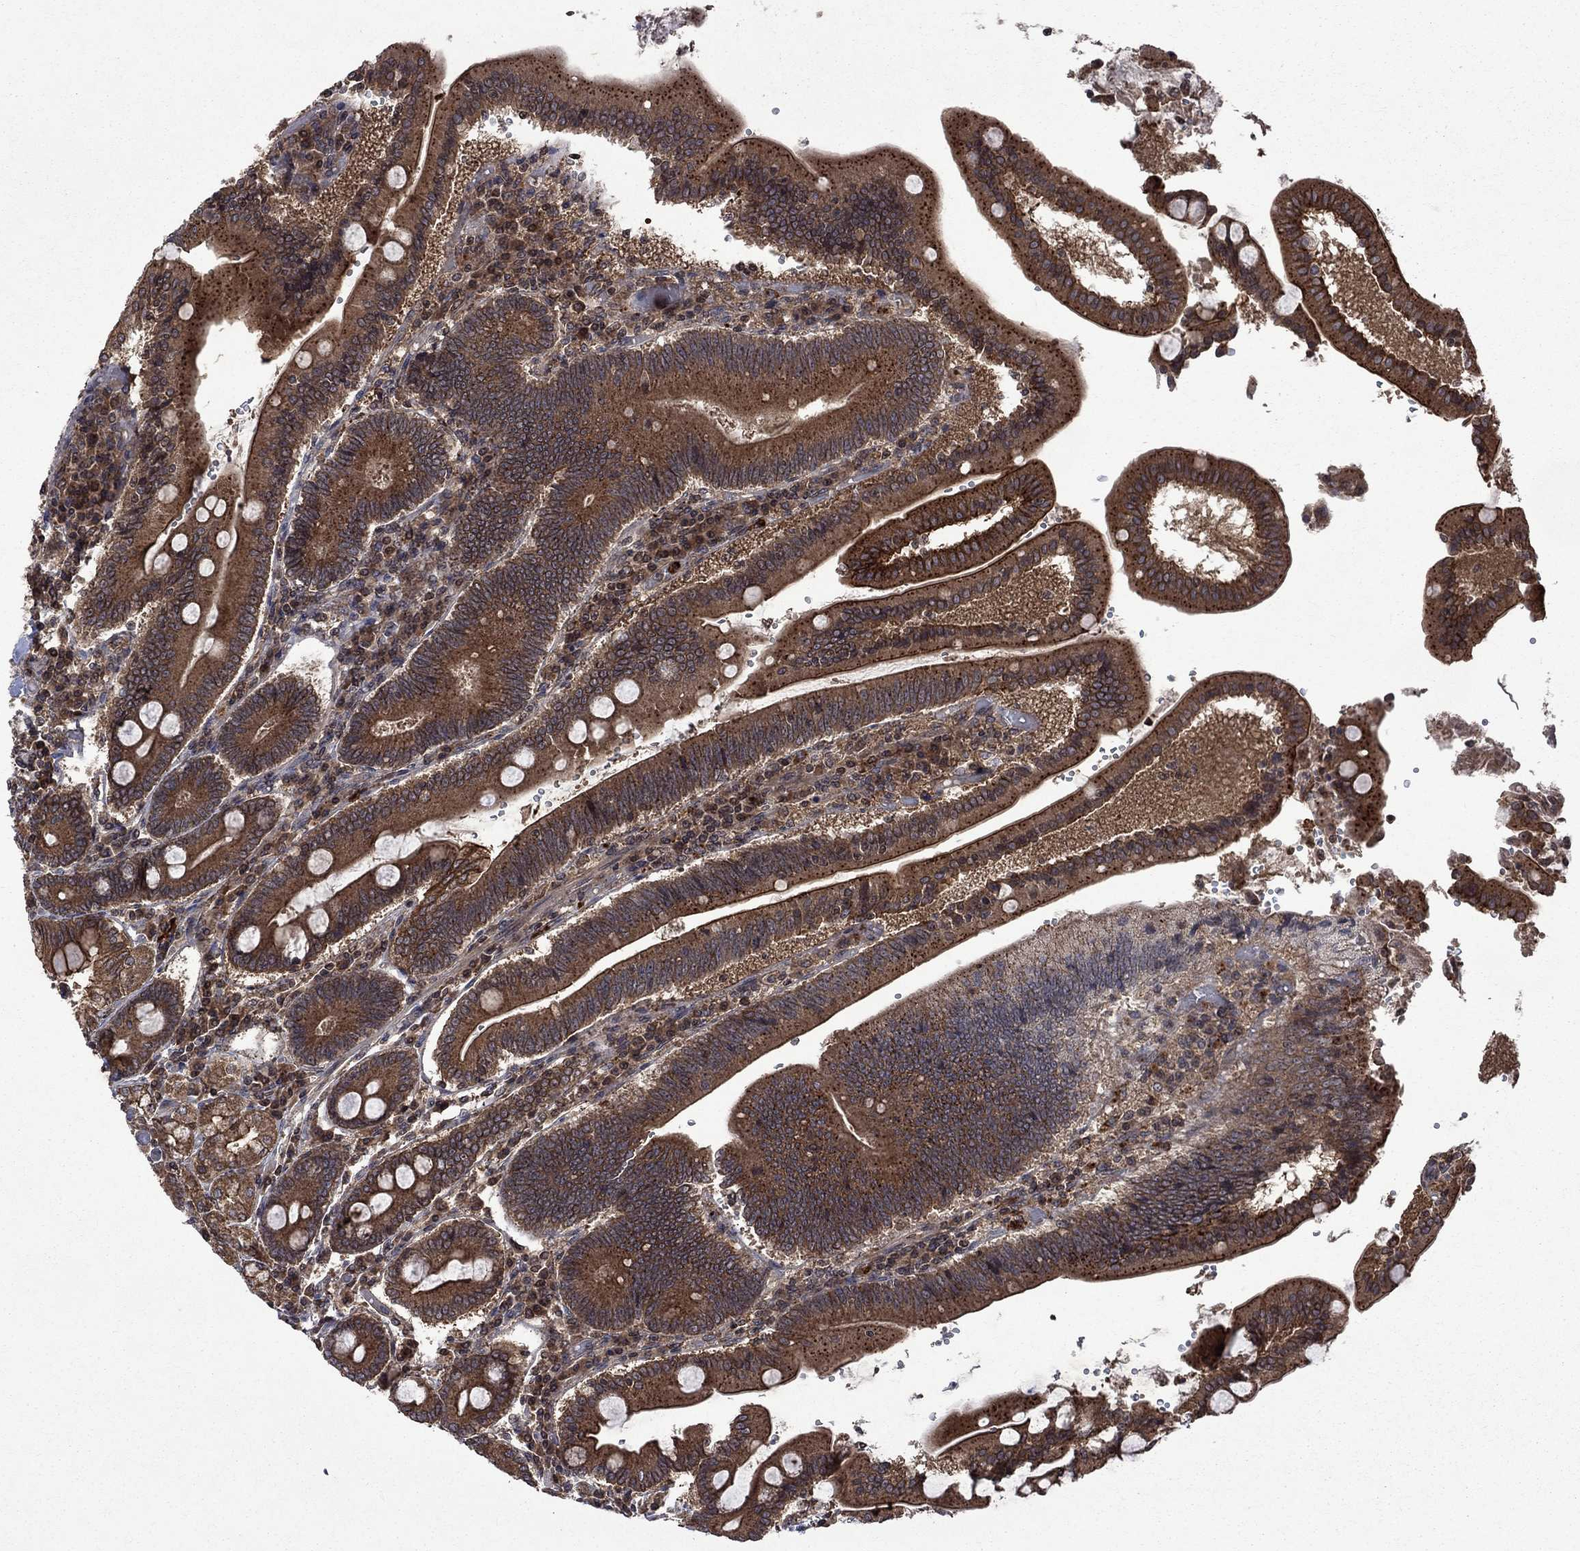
{"staining": {"intensity": "moderate", "quantity": ">75%", "location": "cytoplasmic/membranous"}, "tissue": "duodenum", "cell_type": "Glandular cells", "image_type": "normal", "snomed": [{"axis": "morphology", "description": "Normal tissue, NOS"}, {"axis": "topography", "description": "Duodenum"}], "caption": "Unremarkable duodenum reveals moderate cytoplasmic/membranous expression in approximately >75% of glandular cells, visualized by immunohistochemistry. The staining was performed using DAB to visualize the protein expression in brown, while the nuclei were stained in blue with hematoxylin (Magnification: 20x).", "gene": "TMEM33", "patient": {"sex": "female", "age": 62}}